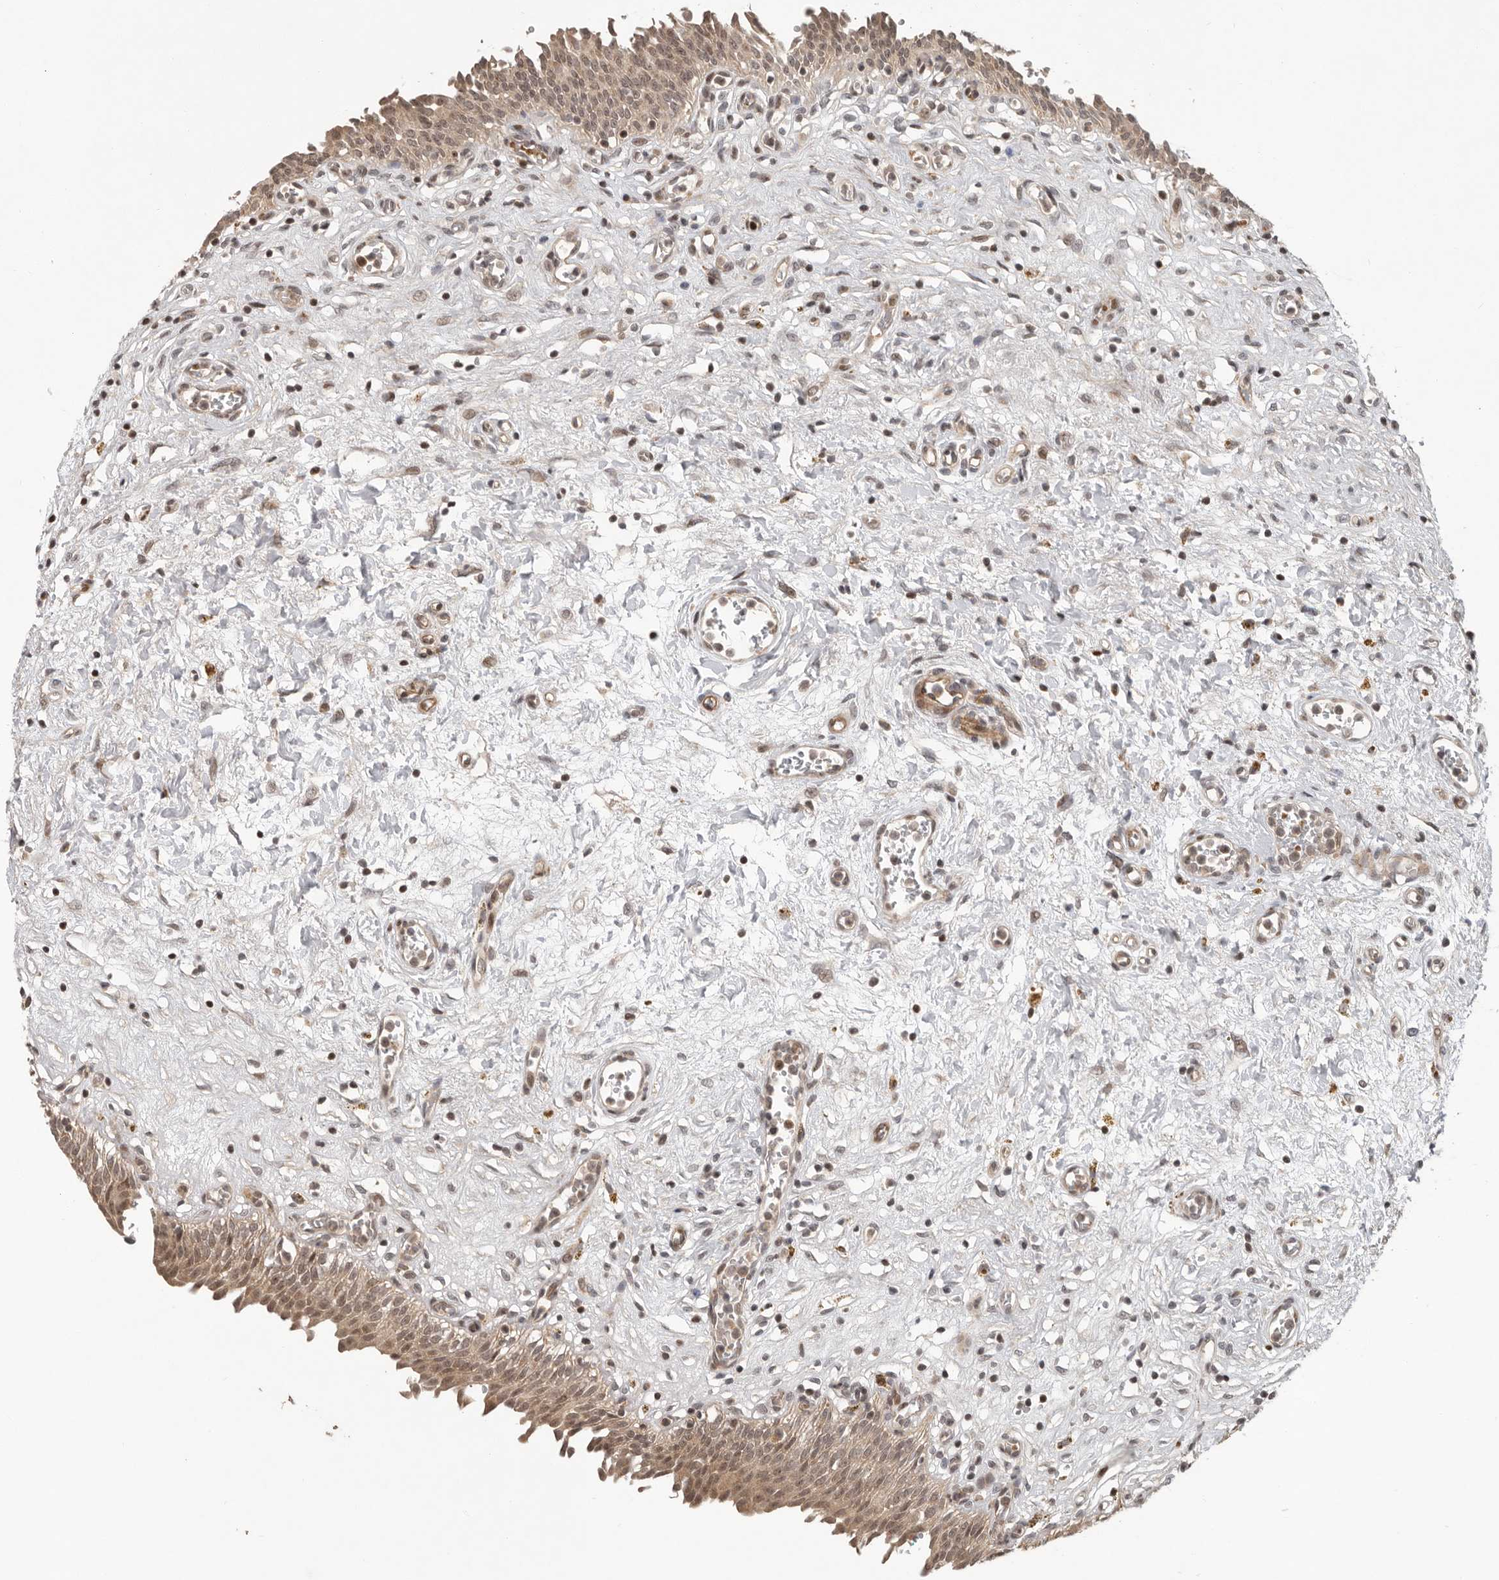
{"staining": {"intensity": "moderate", "quantity": ">75%", "location": "cytoplasmic/membranous,nuclear"}, "tissue": "urinary bladder", "cell_type": "Urothelial cells", "image_type": "normal", "snomed": [{"axis": "morphology", "description": "Urothelial carcinoma, High grade"}, {"axis": "topography", "description": "Urinary bladder"}], "caption": "A brown stain shows moderate cytoplasmic/membranous,nuclear positivity of a protein in urothelial cells of normal human urinary bladder.", "gene": "RABIF", "patient": {"sex": "male", "age": 46}}